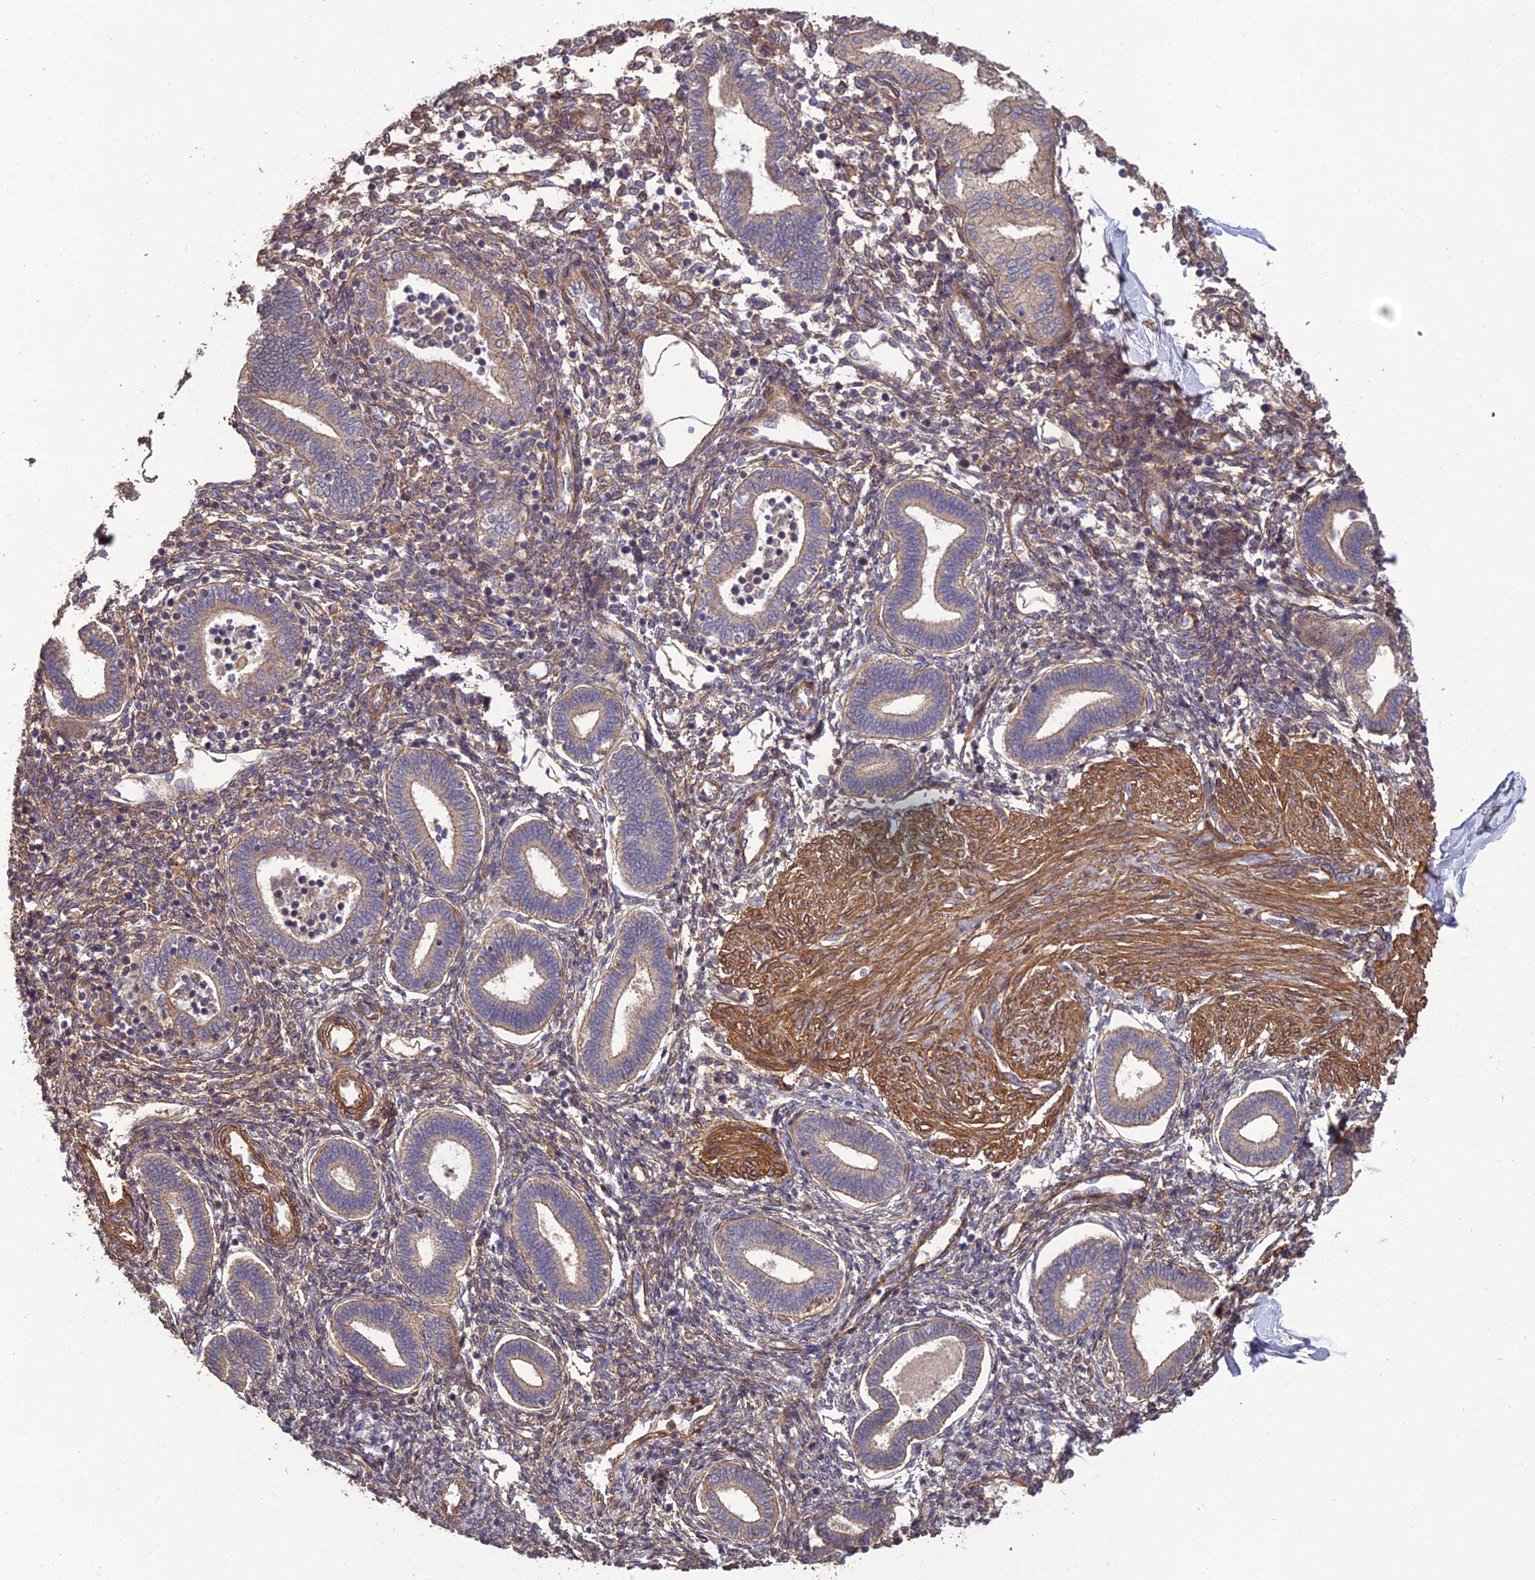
{"staining": {"intensity": "moderate", "quantity": "<25%", "location": "cytoplasmic/membranous"}, "tissue": "endometrium", "cell_type": "Cells in endometrial stroma", "image_type": "normal", "snomed": [{"axis": "morphology", "description": "Normal tissue, NOS"}, {"axis": "topography", "description": "Endometrium"}], "caption": "About <25% of cells in endometrial stroma in normal endometrium demonstrate moderate cytoplasmic/membranous protein staining as visualized by brown immunohistochemical staining.", "gene": "ATP6V0A2", "patient": {"sex": "female", "age": 53}}